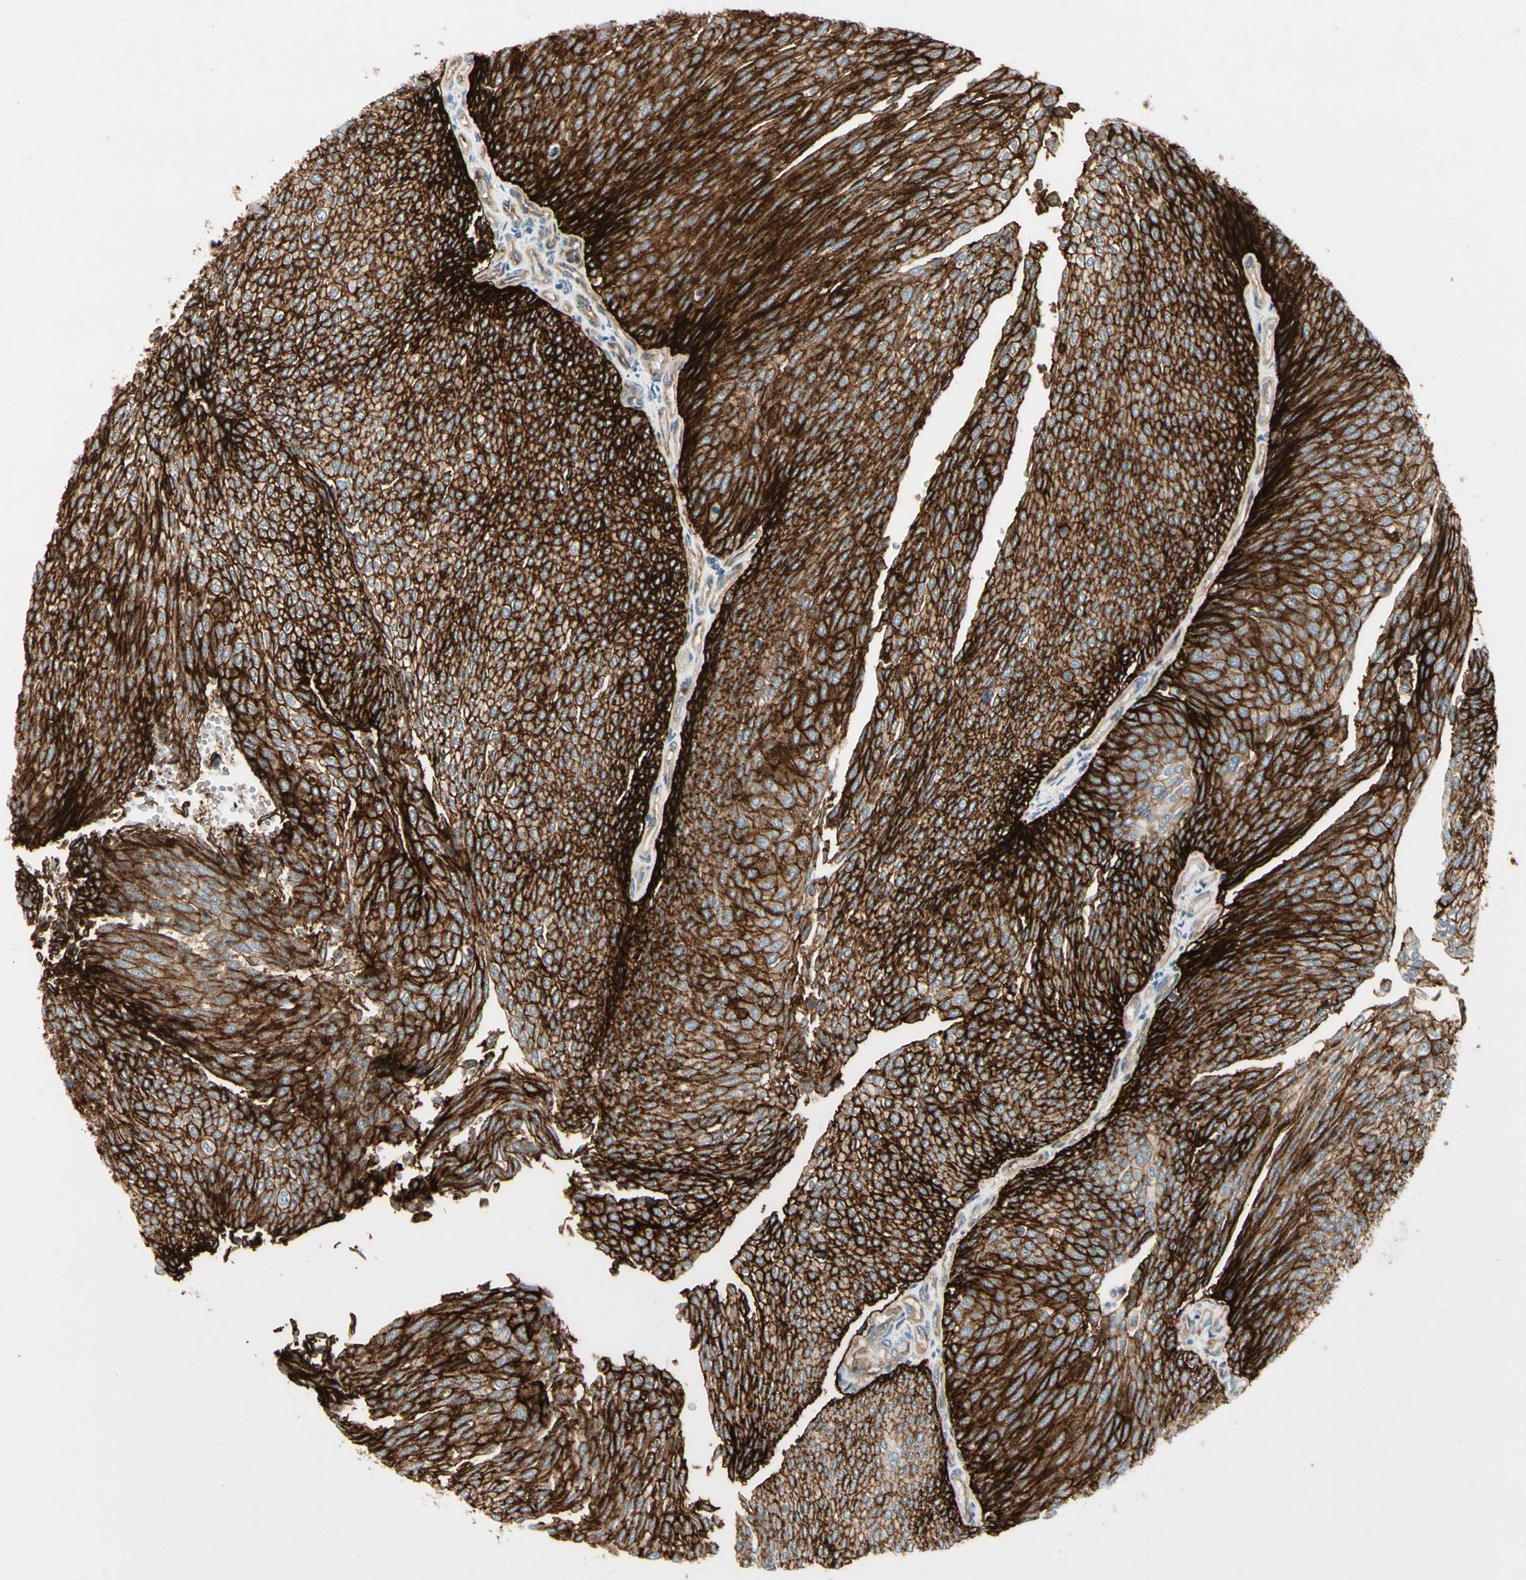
{"staining": {"intensity": "strong", "quantity": ">75%", "location": "cytoplasmic/membranous"}, "tissue": "urothelial cancer", "cell_type": "Tumor cells", "image_type": "cancer", "snomed": [{"axis": "morphology", "description": "Urothelial carcinoma, Low grade"}, {"axis": "topography", "description": "Urinary bladder"}], "caption": "Strong cytoplasmic/membranous protein positivity is seen in approximately >75% of tumor cells in low-grade urothelial carcinoma.", "gene": "ITGA3", "patient": {"sex": "female", "age": 79}}